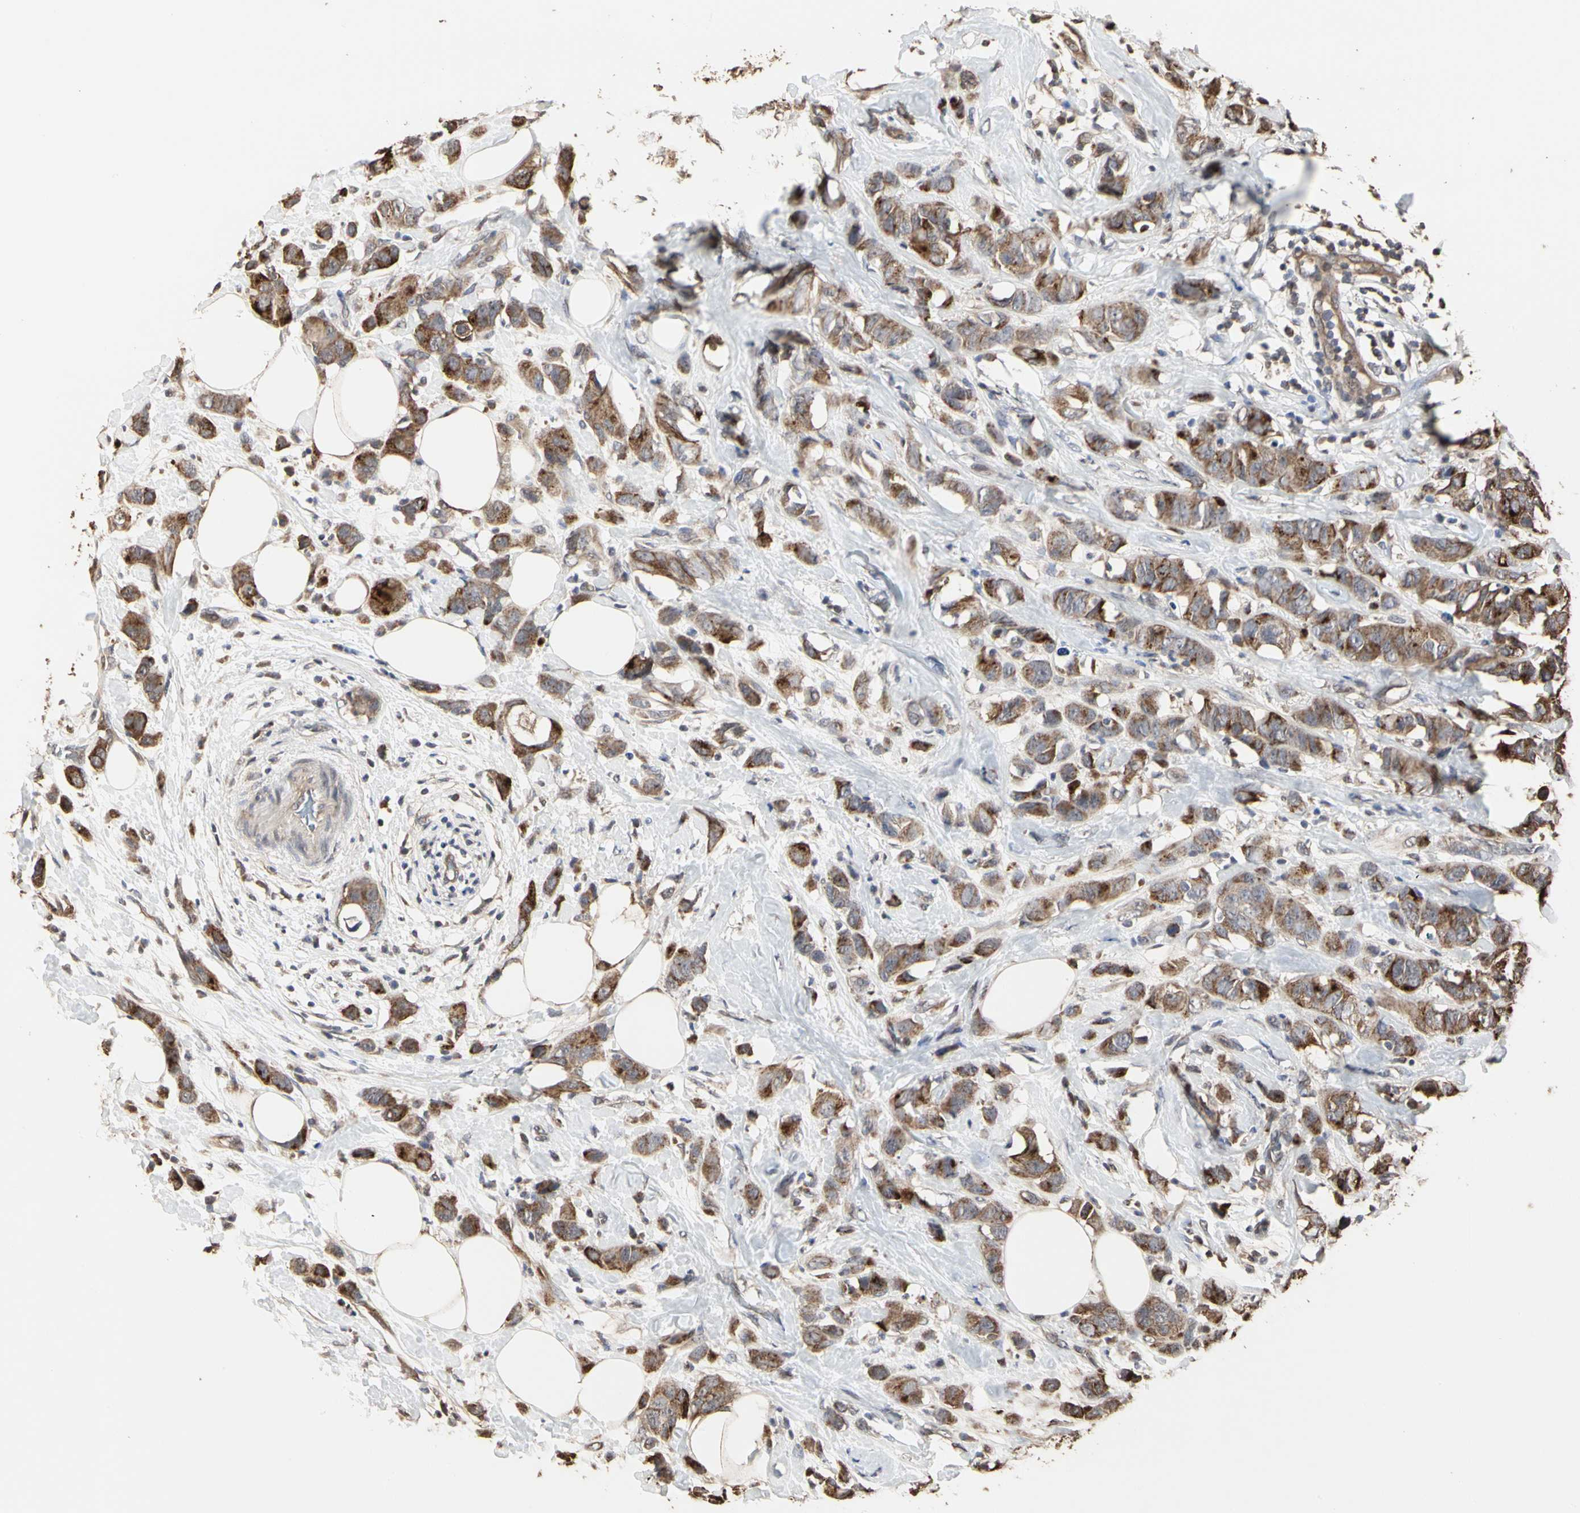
{"staining": {"intensity": "moderate", "quantity": ">75%", "location": "cytoplasmic/membranous"}, "tissue": "breast cancer", "cell_type": "Tumor cells", "image_type": "cancer", "snomed": [{"axis": "morphology", "description": "Normal tissue, NOS"}, {"axis": "morphology", "description": "Duct carcinoma"}, {"axis": "topography", "description": "Breast"}], "caption": "Immunohistochemistry of human breast cancer demonstrates medium levels of moderate cytoplasmic/membranous staining in approximately >75% of tumor cells.", "gene": "TAOK1", "patient": {"sex": "female", "age": 50}}